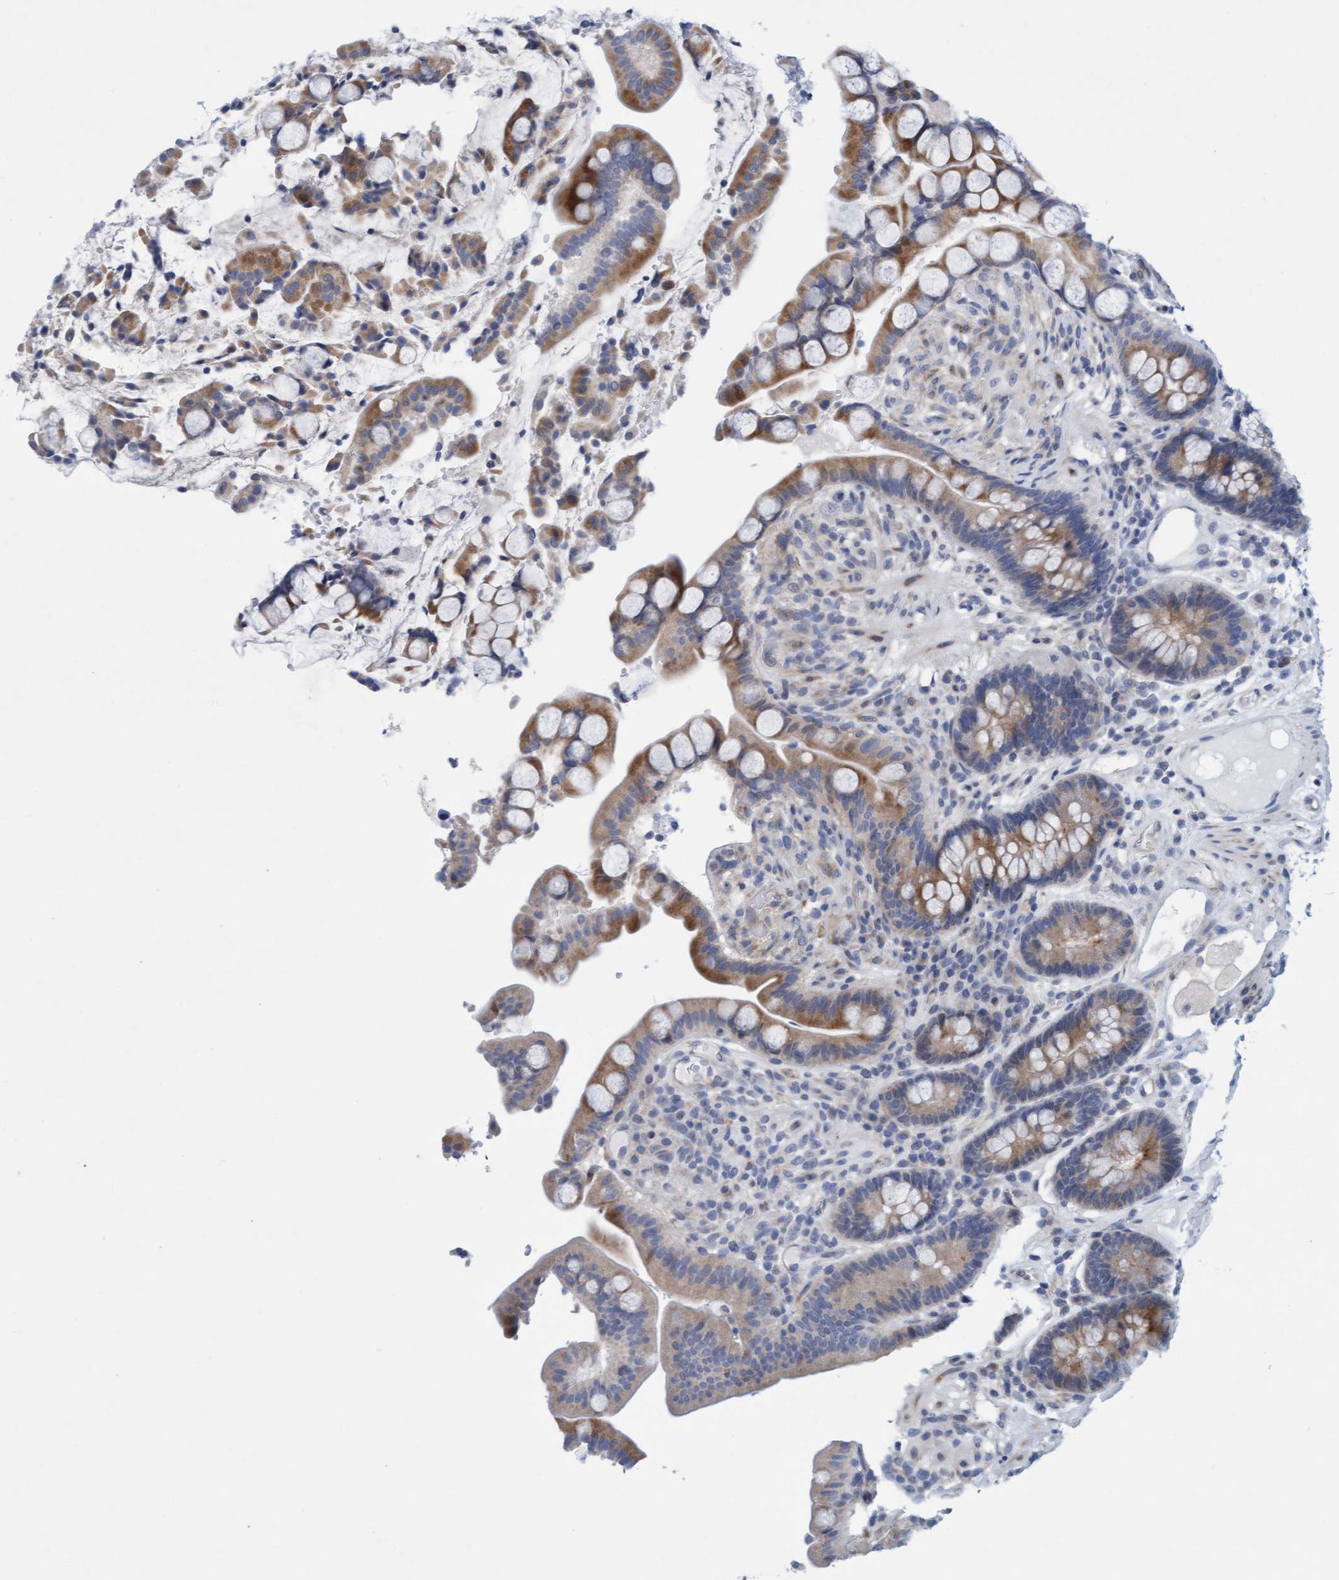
{"staining": {"intensity": "weak", "quantity": ">75%", "location": "cytoplasmic/membranous"}, "tissue": "colon", "cell_type": "Endothelial cells", "image_type": "normal", "snomed": [{"axis": "morphology", "description": "Normal tissue, NOS"}, {"axis": "topography", "description": "Colon"}], "caption": "Colon was stained to show a protein in brown. There is low levels of weak cytoplasmic/membranous positivity in approximately >75% of endothelial cells. The protein of interest is stained brown, and the nuclei are stained in blue (DAB (3,3'-diaminobenzidine) IHC with brightfield microscopy, high magnification).", "gene": "SLC28A3", "patient": {"sex": "male", "age": 73}}